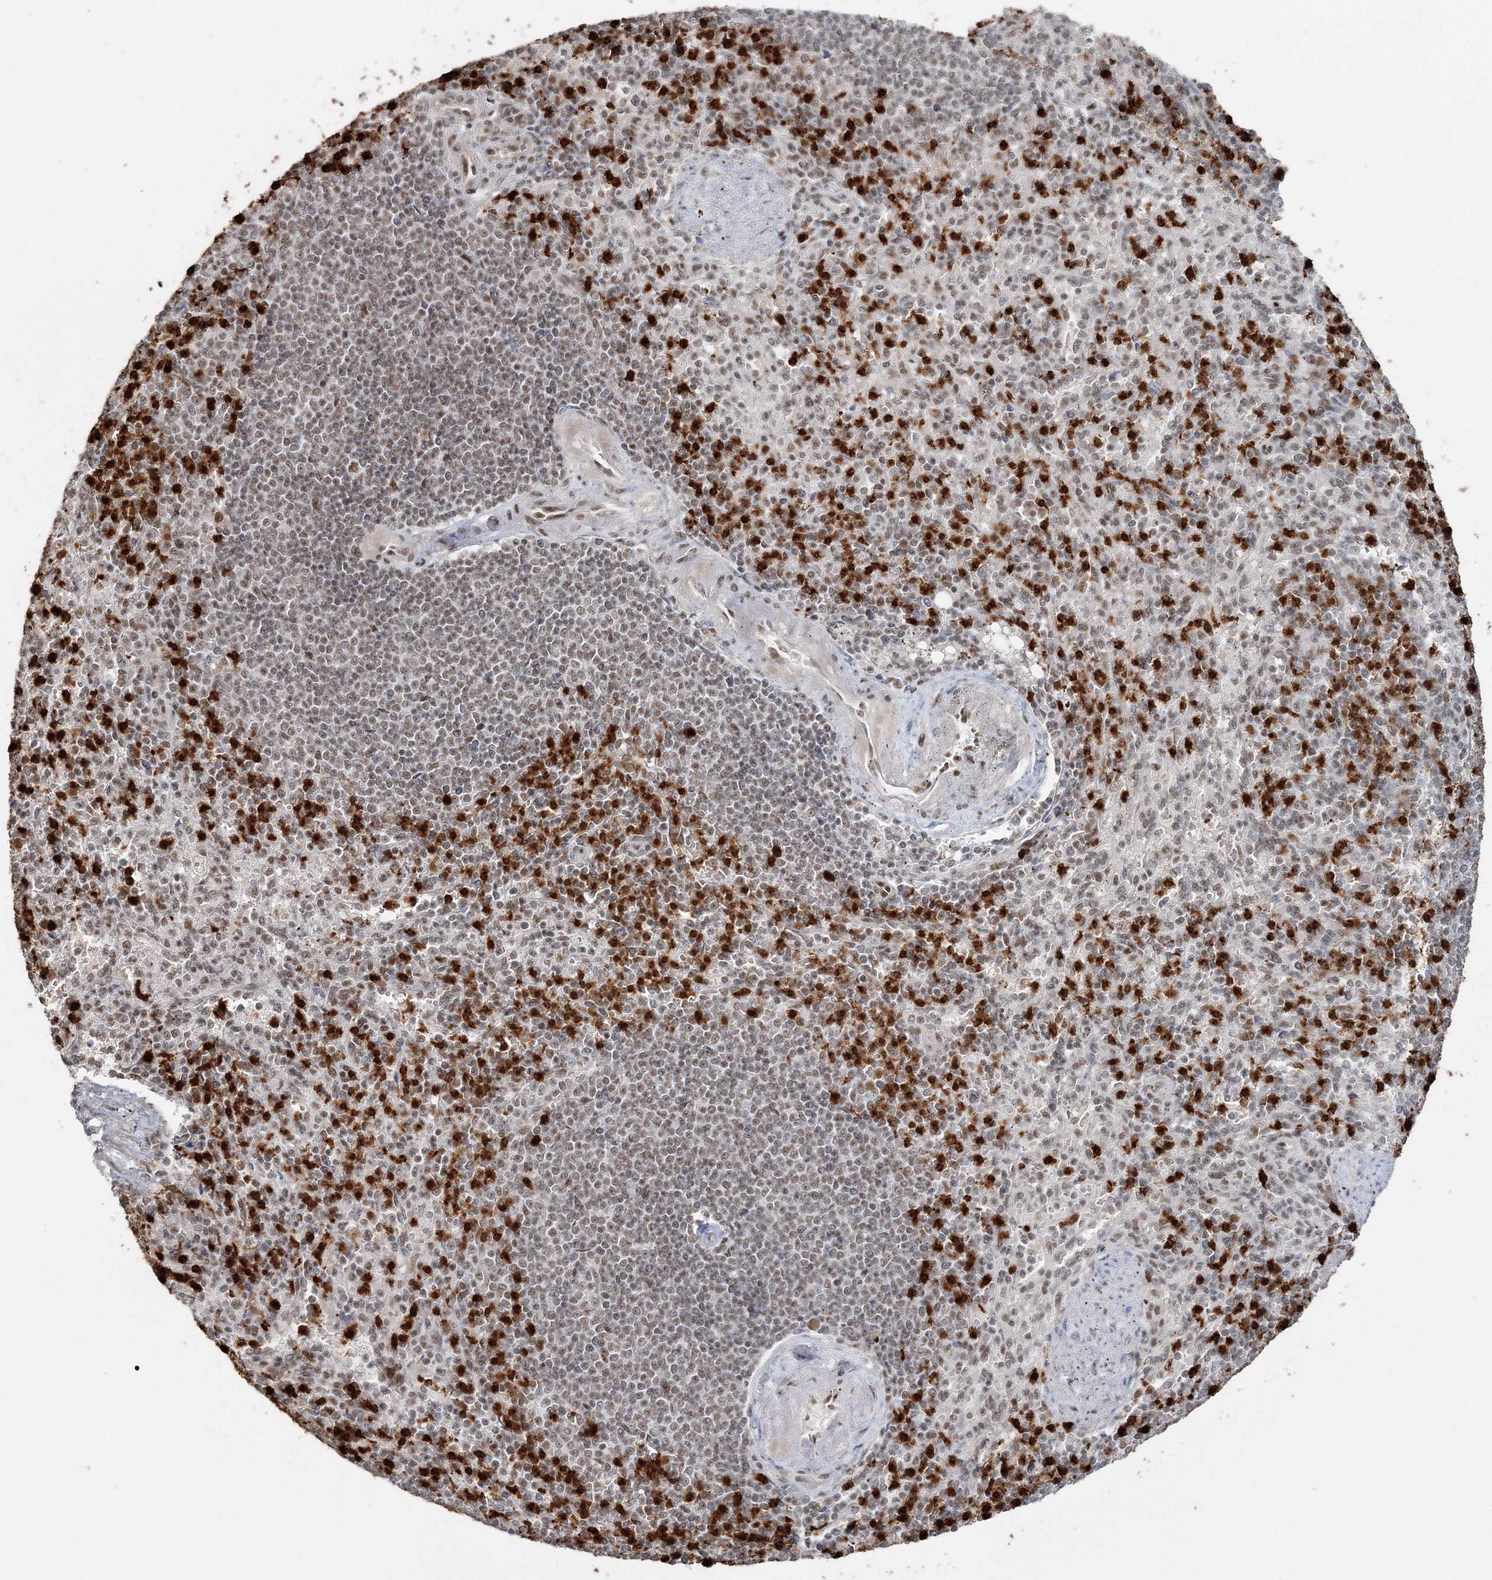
{"staining": {"intensity": "strong", "quantity": "25%-75%", "location": "nuclear"}, "tissue": "spleen", "cell_type": "Cells in red pulp", "image_type": "normal", "snomed": [{"axis": "morphology", "description": "Normal tissue, NOS"}, {"axis": "topography", "description": "Spleen"}], "caption": "Spleen stained for a protein demonstrates strong nuclear positivity in cells in red pulp. (Brightfield microscopy of DAB IHC at high magnification).", "gene": "ENSG00000290315", "patient": {"sex": "female", "age": 74}}